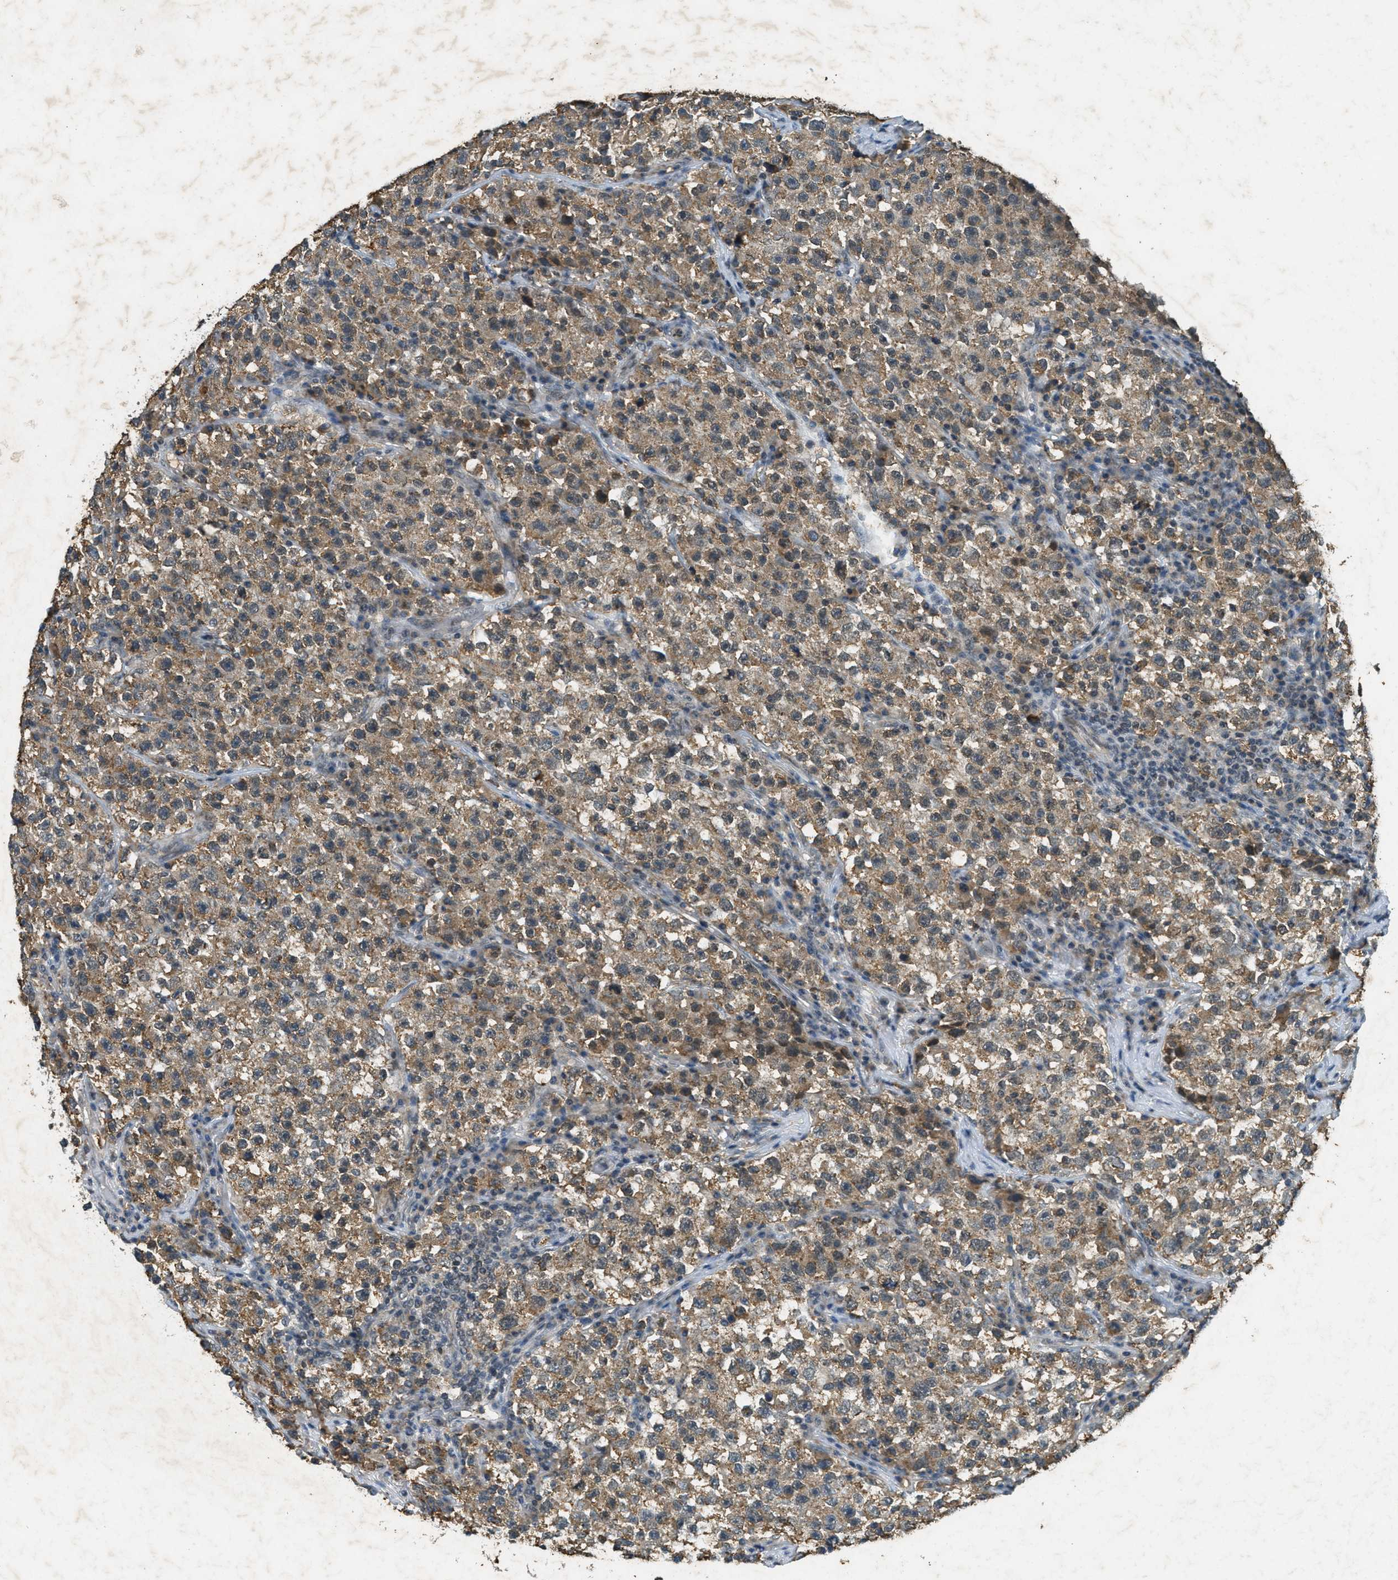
{"staining": {"intensity": "moderate", "quantity": ">75%", "location": "cytoplasmic/membranous,nuclear"}, "tissue": "testis cancer", "cell_type": "Tumor cells", "image_type": "cancer", "snomed": [{"axis": "morphology", "description": "Seminoma, NOS"}, {"axis": "topography", "description": "Testis"}], "caption": "Testis cancer (seminoma) stained with DAB immunohistochemistry reveals medium levels of moderate cytoplasmic/membranous and nuclear staining in approximately >75% of tumor cells.", "gene": "TCF20", "patient": {"sex": "male", "age": 22}}